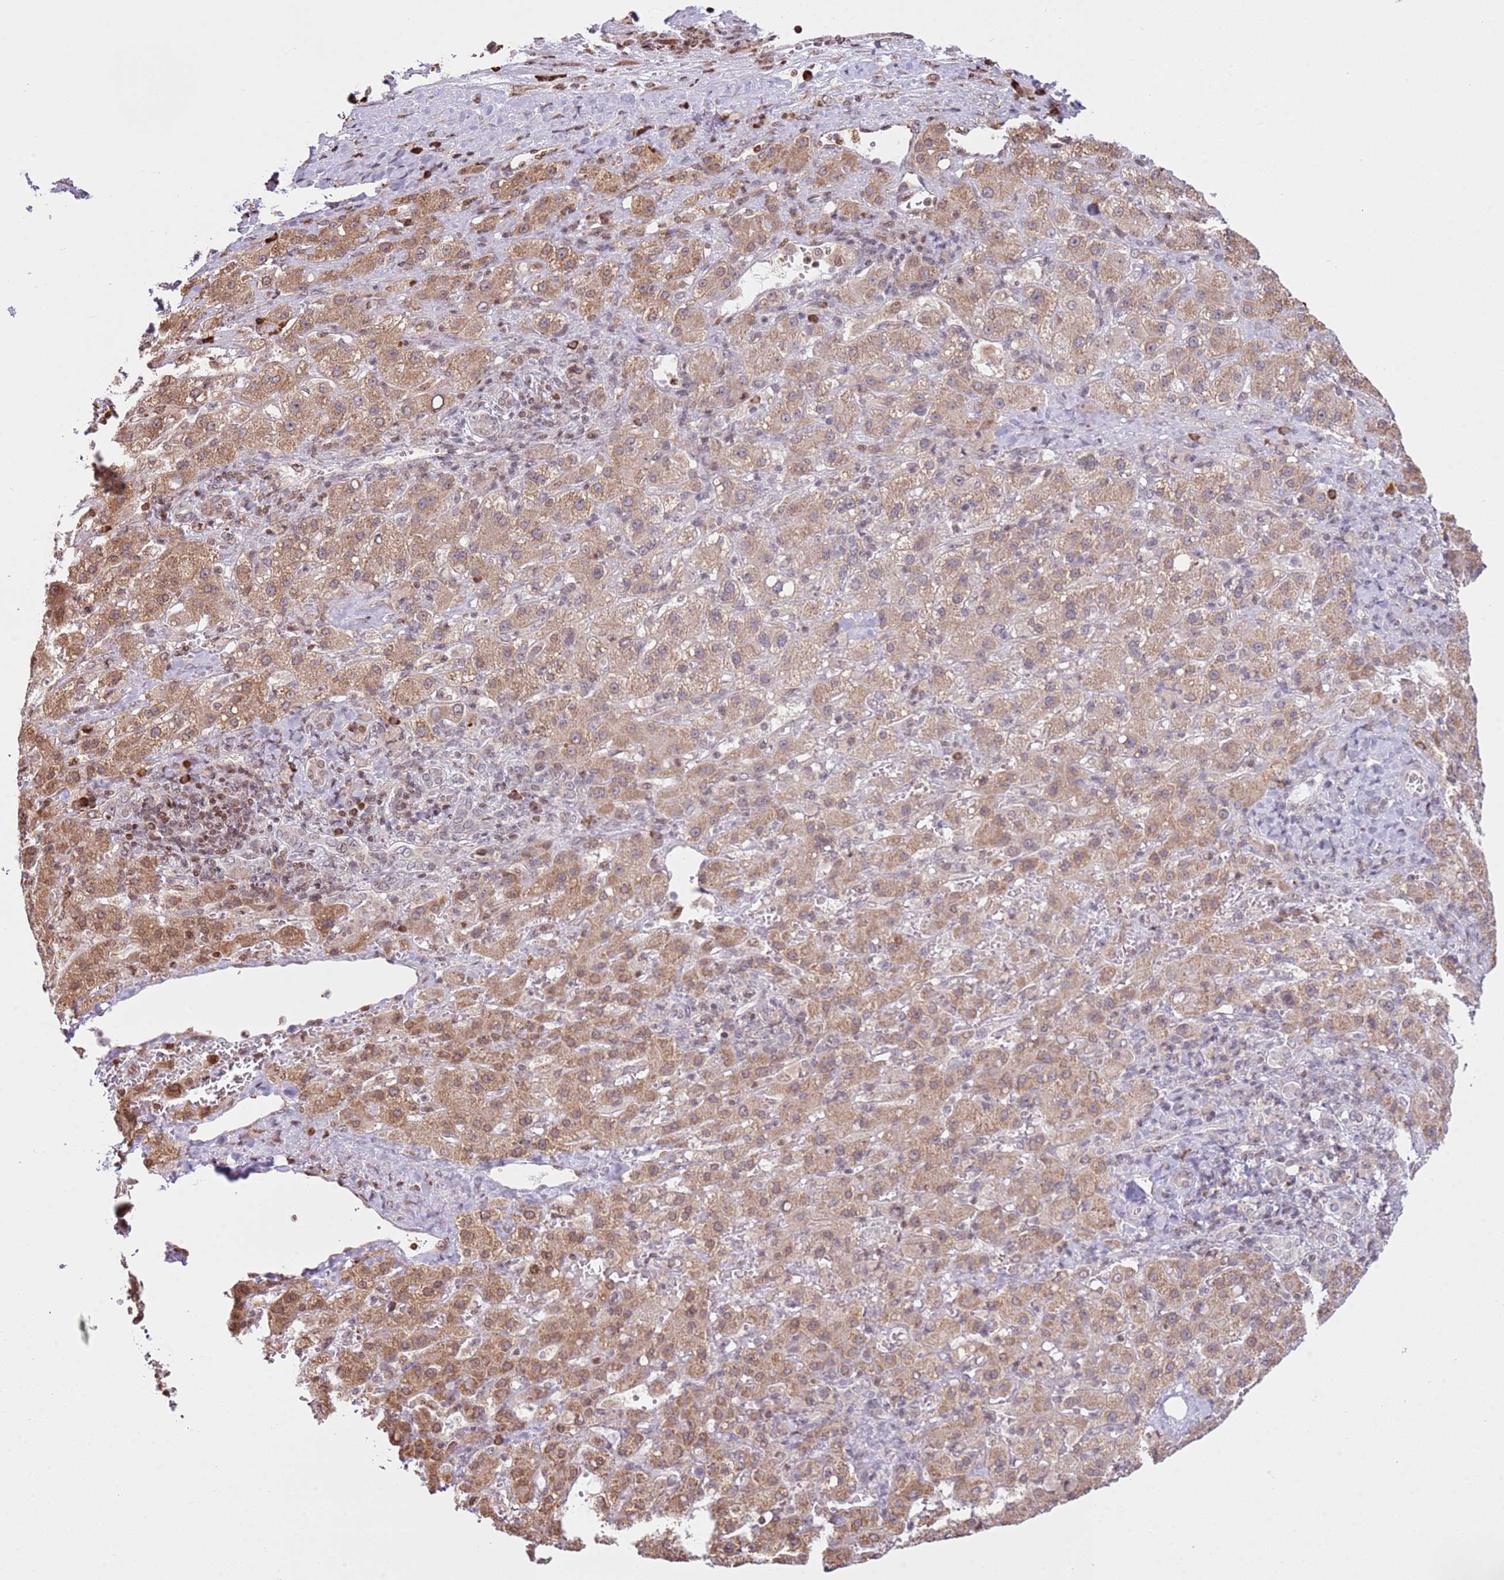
{"staining": {"intensity": "moderate", "quantity": "25%-75%", "location": "cytoplasmic/membranous"}, "tissue": "liver cancer", "cell_type": "Tumor cells", "image_type": "cancer", "snomed": [{"axis": "morphology", "description": "Carcinoma, Hepatocellular, NOS"}, {"axis": "topography", "description": "Liver"}], "caption": "Immunohistochemical staining of liver cancer displays medium levels of moderate cytoplasmic/membranous positivity in approximately 25%-75% of tumor cells.", "gene": "SCAF1", "patient": {"sex": "female", "age": 58}}